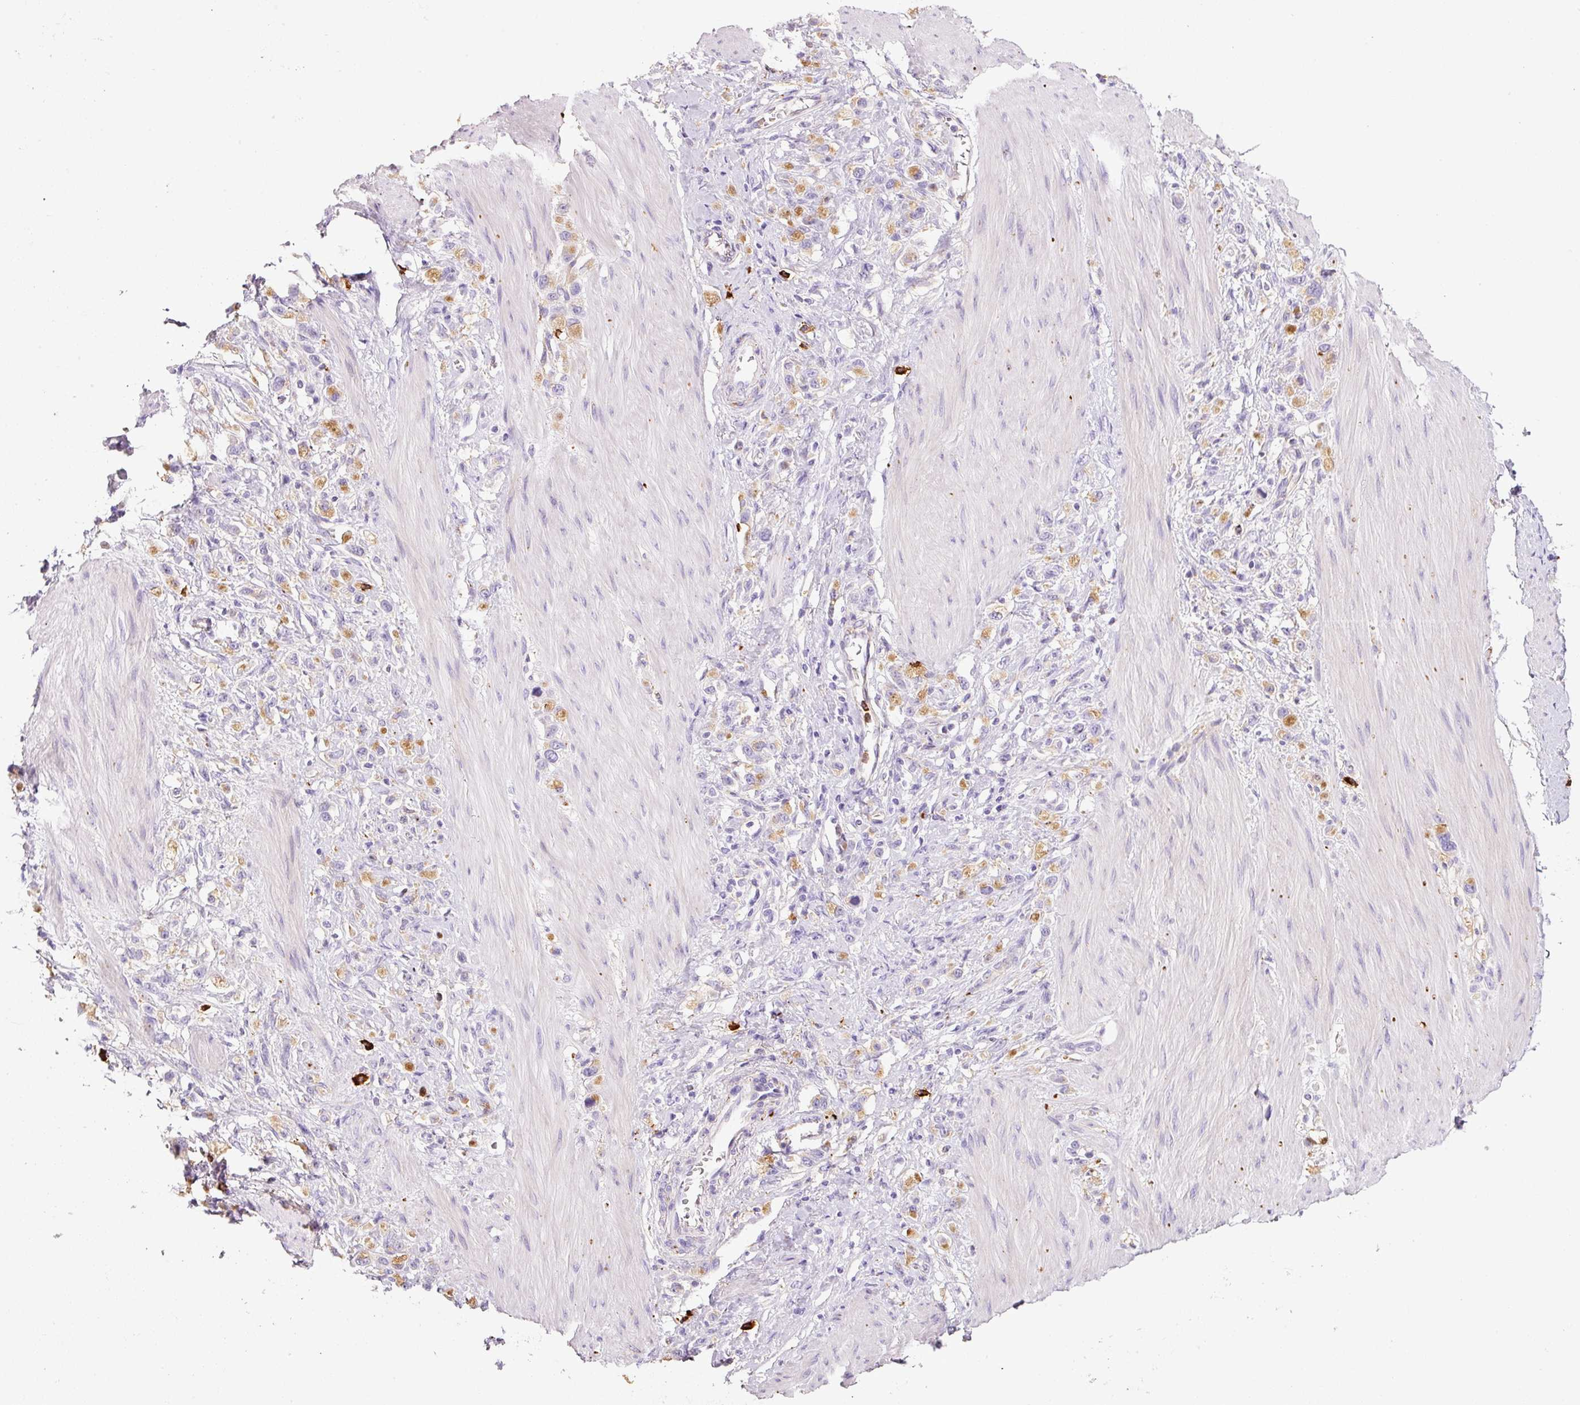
{"staining": {"intensity": "moderate", "quantity": "<25%", "location": "cytoplasmic/membranous"}, "tissue": "stomach cancer", "cell_type": "Tumor cells", "image_type": "cancer", "snomed": [{"axis": "morphology", "description": "Adenocarcinoma, NOS"}, {"axis": "topography", "description": "Stomach"}], "caption": "Brown immunohistochemical staining in stomach cancer (adenocarcinoma) demonstrates moderate cytoplasmic/membranous positivity in about <25% of tumor cells.", "gene": "TMC8", "patient": {"sex": "female", "age": 65}}